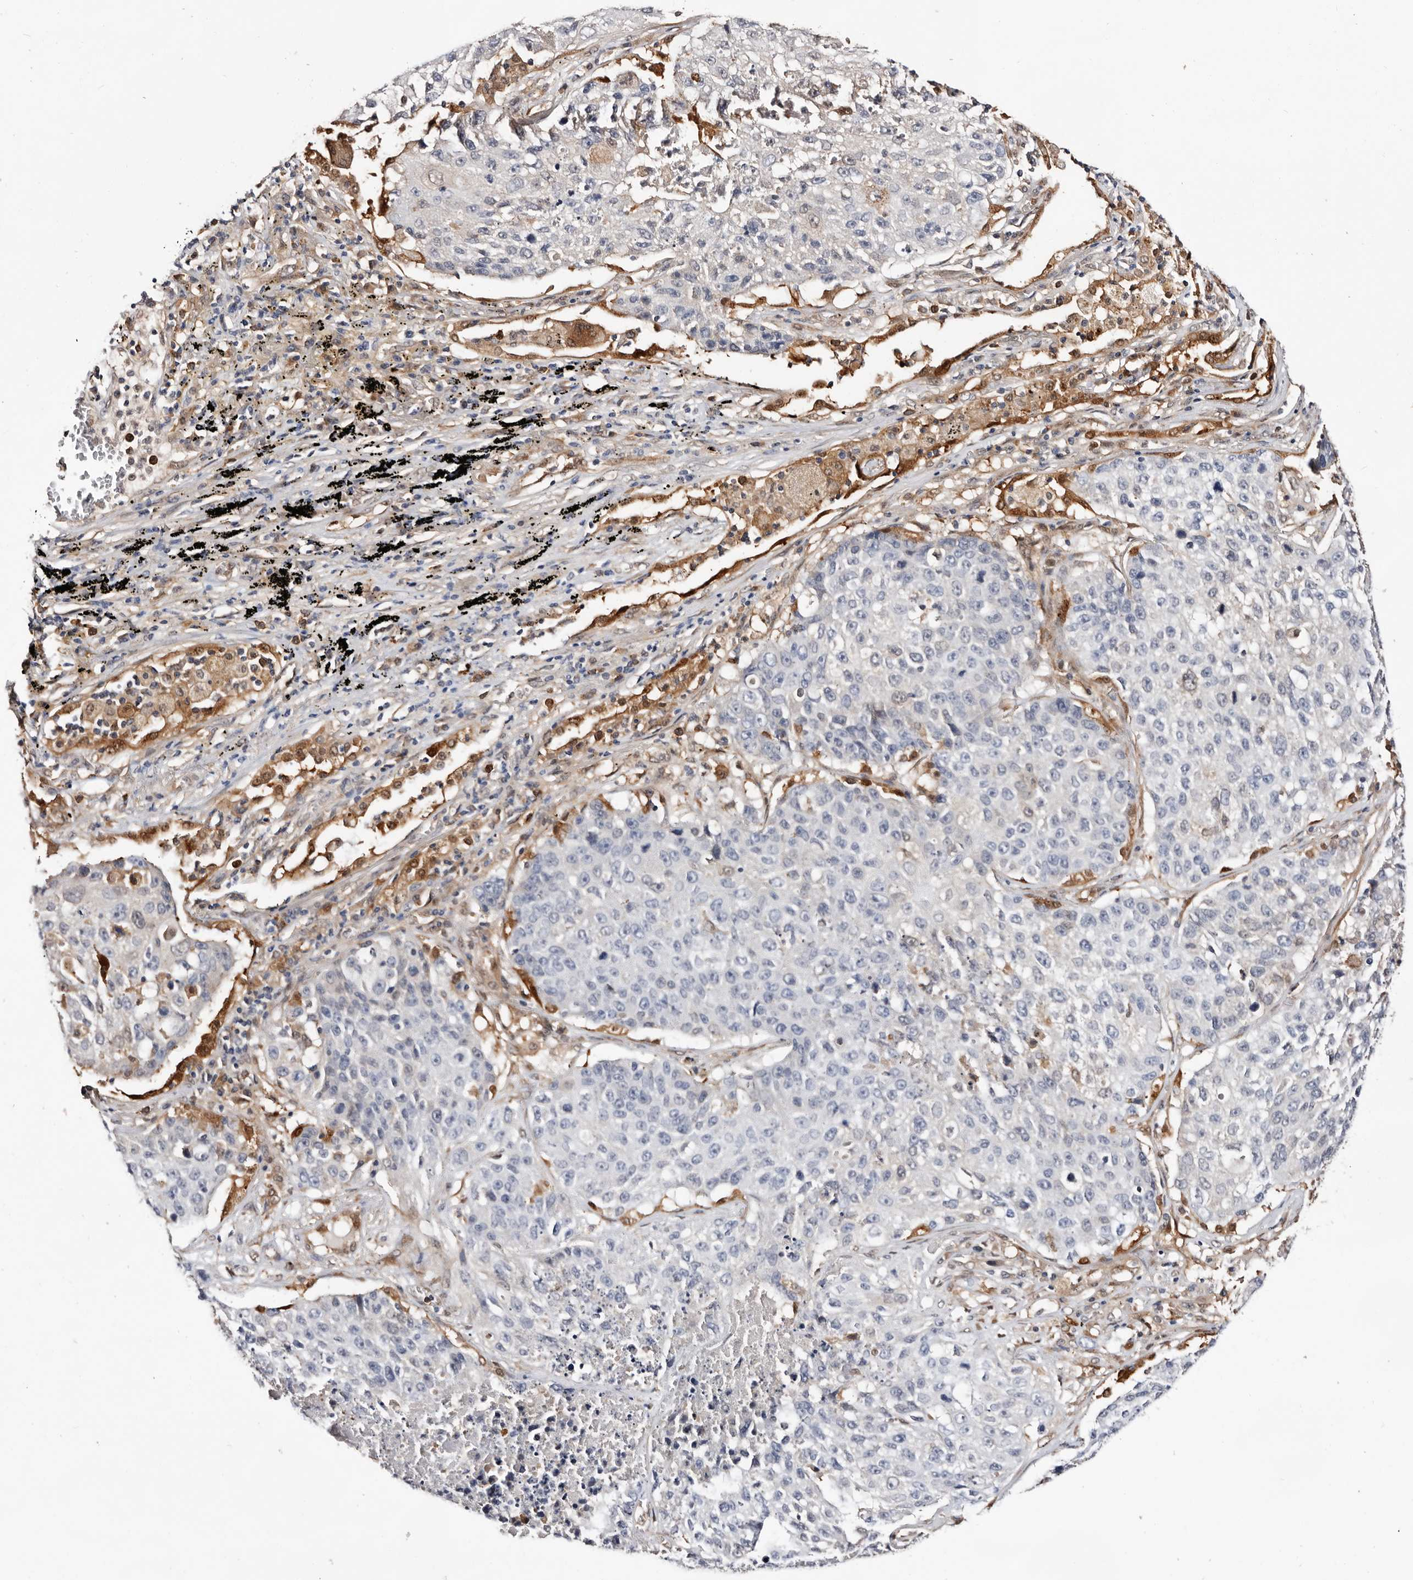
{"staining": {"intensity": "negative", "quantity": "none", "location": "none"}, "tissue": "lung cancer", "cell_type": "Tumor cells", "image_type": "cancer", "snomed": [{"axis": "morphology", "description": "Squamous cell carcinoma, NOS"}, {"axis": "topography", "description": "Lung"}], "caption": "This is an immunohistochemistry (IHC) micrograph of squamous cell carcinoma (lung). There is no staining in tumor cells.", "gene": "TP53I3", "patient": {"sex": "male", "age": 61}}